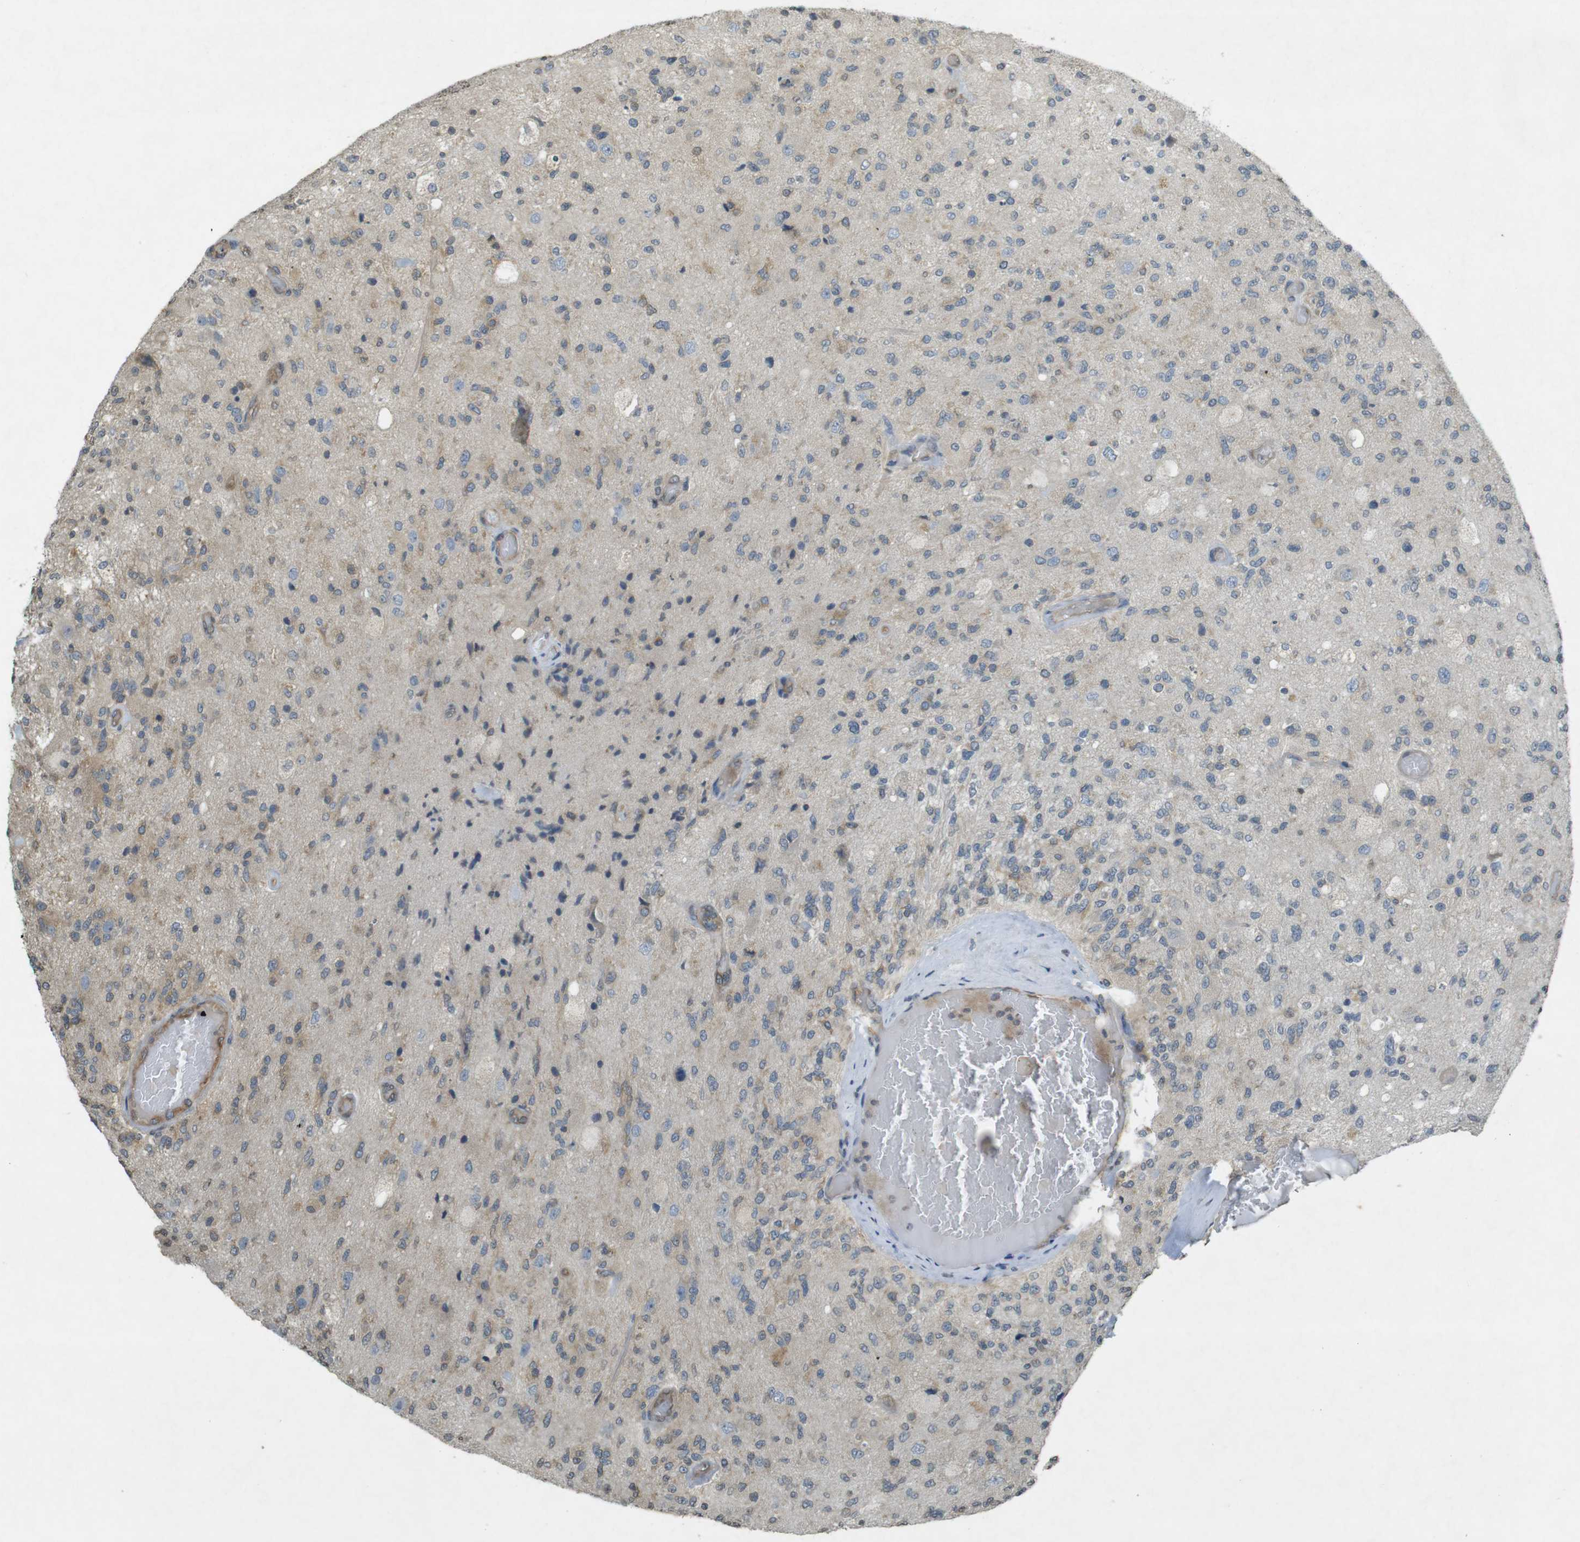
{"staining": {"intensity": "weak", "quantity": "<25%", "location": "cytoplasmic/membranous"}, "tissue": "glioma", "cell_type": "Tumor cells", "image_type": "cancer", "snomed": [{"axis": "morphology", "description": "Normal tissue, NOS"}, {"axis": "morphology", "description": "Glioma, malignant, High grade"}, {"axis": "topography", "description": "Cerebral cortex"}], "caption": "The micrograph demonstrates no significant positivity in tumor cells of malignant glioma (high-grade).", "gene": "KIF5B", "patient": {"sex": "male", "age": 77}}